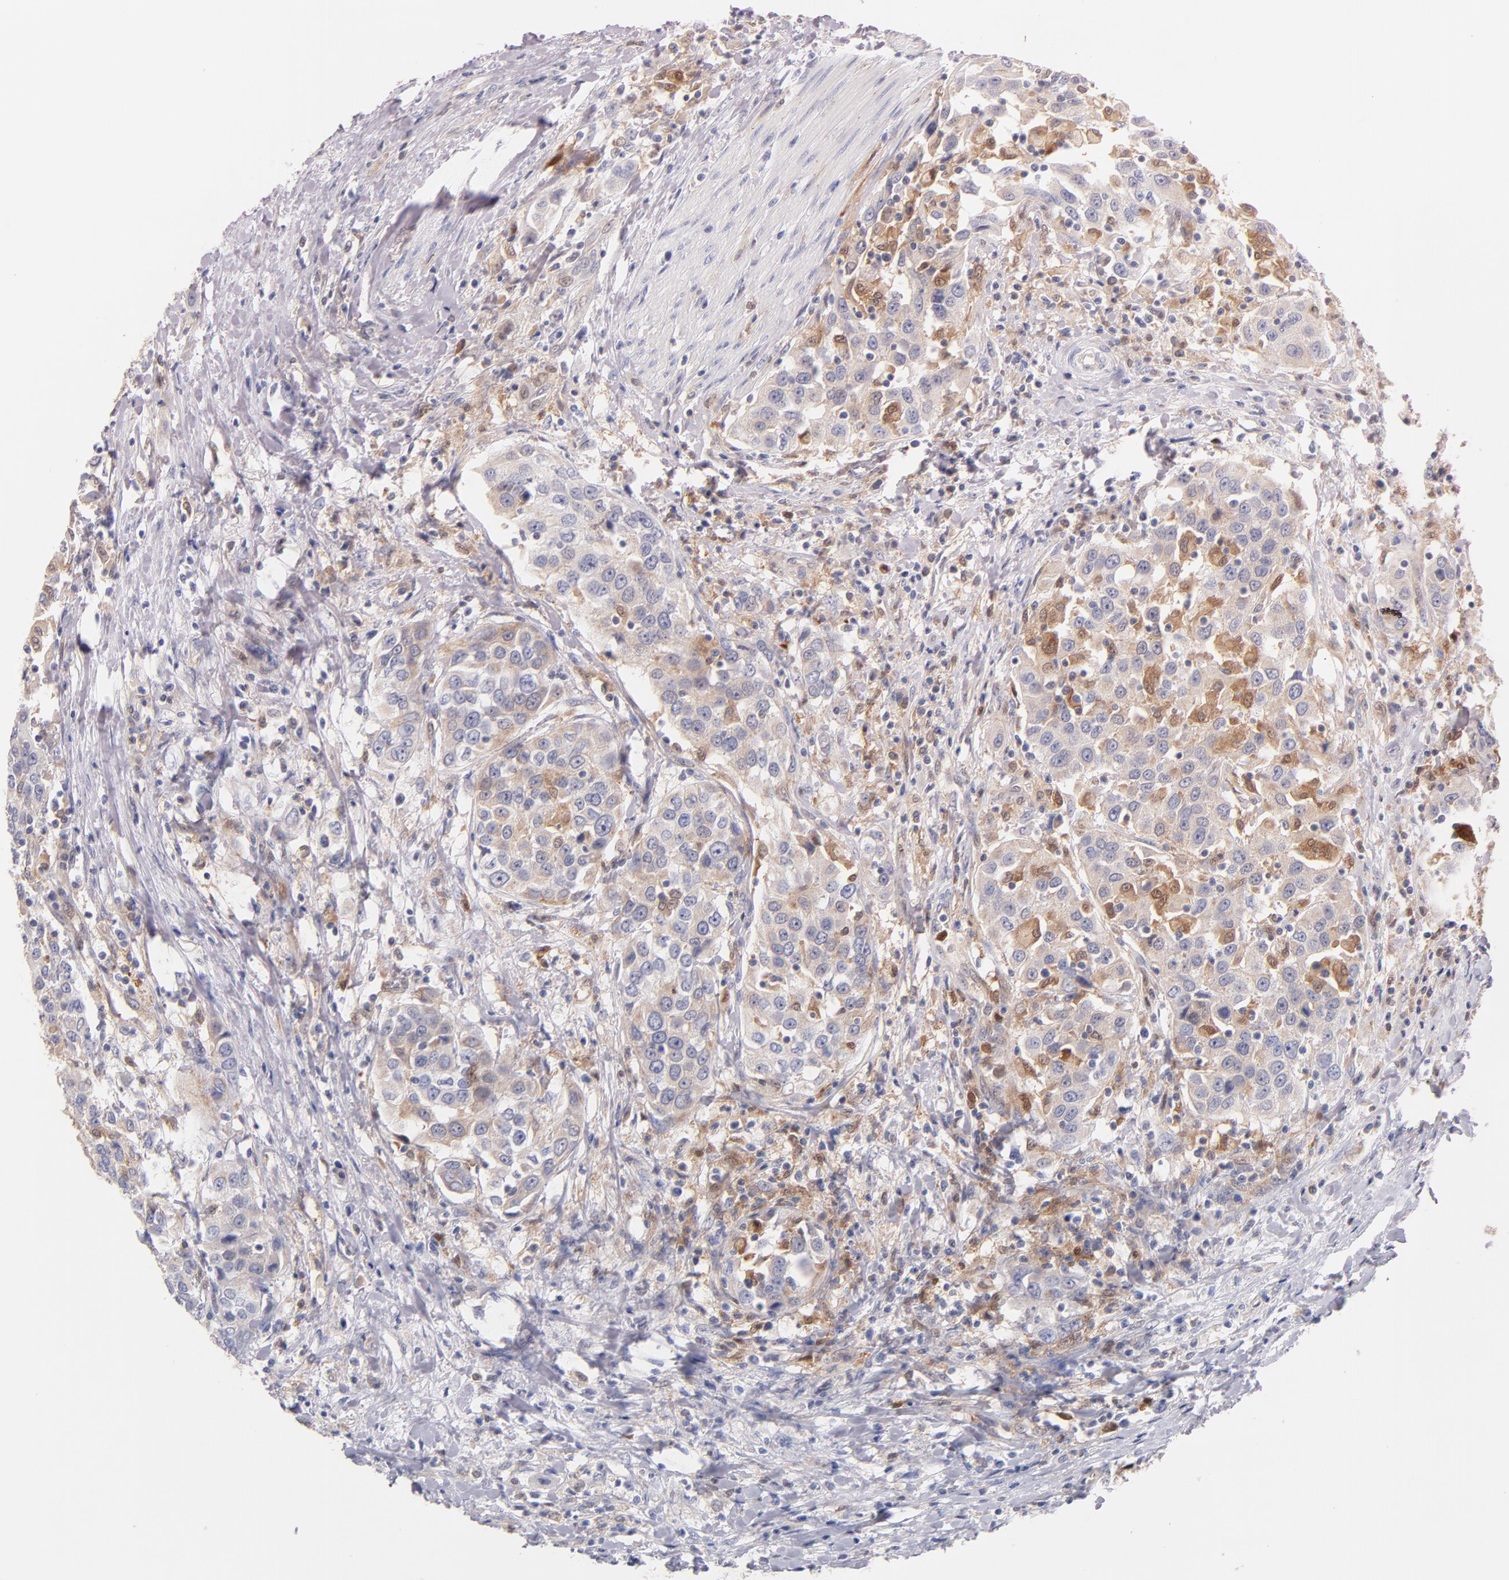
{"staining": {"intensity": "weak", "quantity": "25%-75%", "location": "cytoplasmic/membranous"}, "tissue": "urothelial cancer", "cell_type": "Tumor cells", "image_type": "cancer", "snomed": [{"axis": "morphology", "description": "Urothelial carcinoma, High grade"}, {"axis": "topography", "description": "Urinary bladder"}], "caption": "Urothelial cancer stained with a protein marker reveals weak staining in tumor cells.", "gene": "BID", "patient": {"sex": "female", "age": 80}}